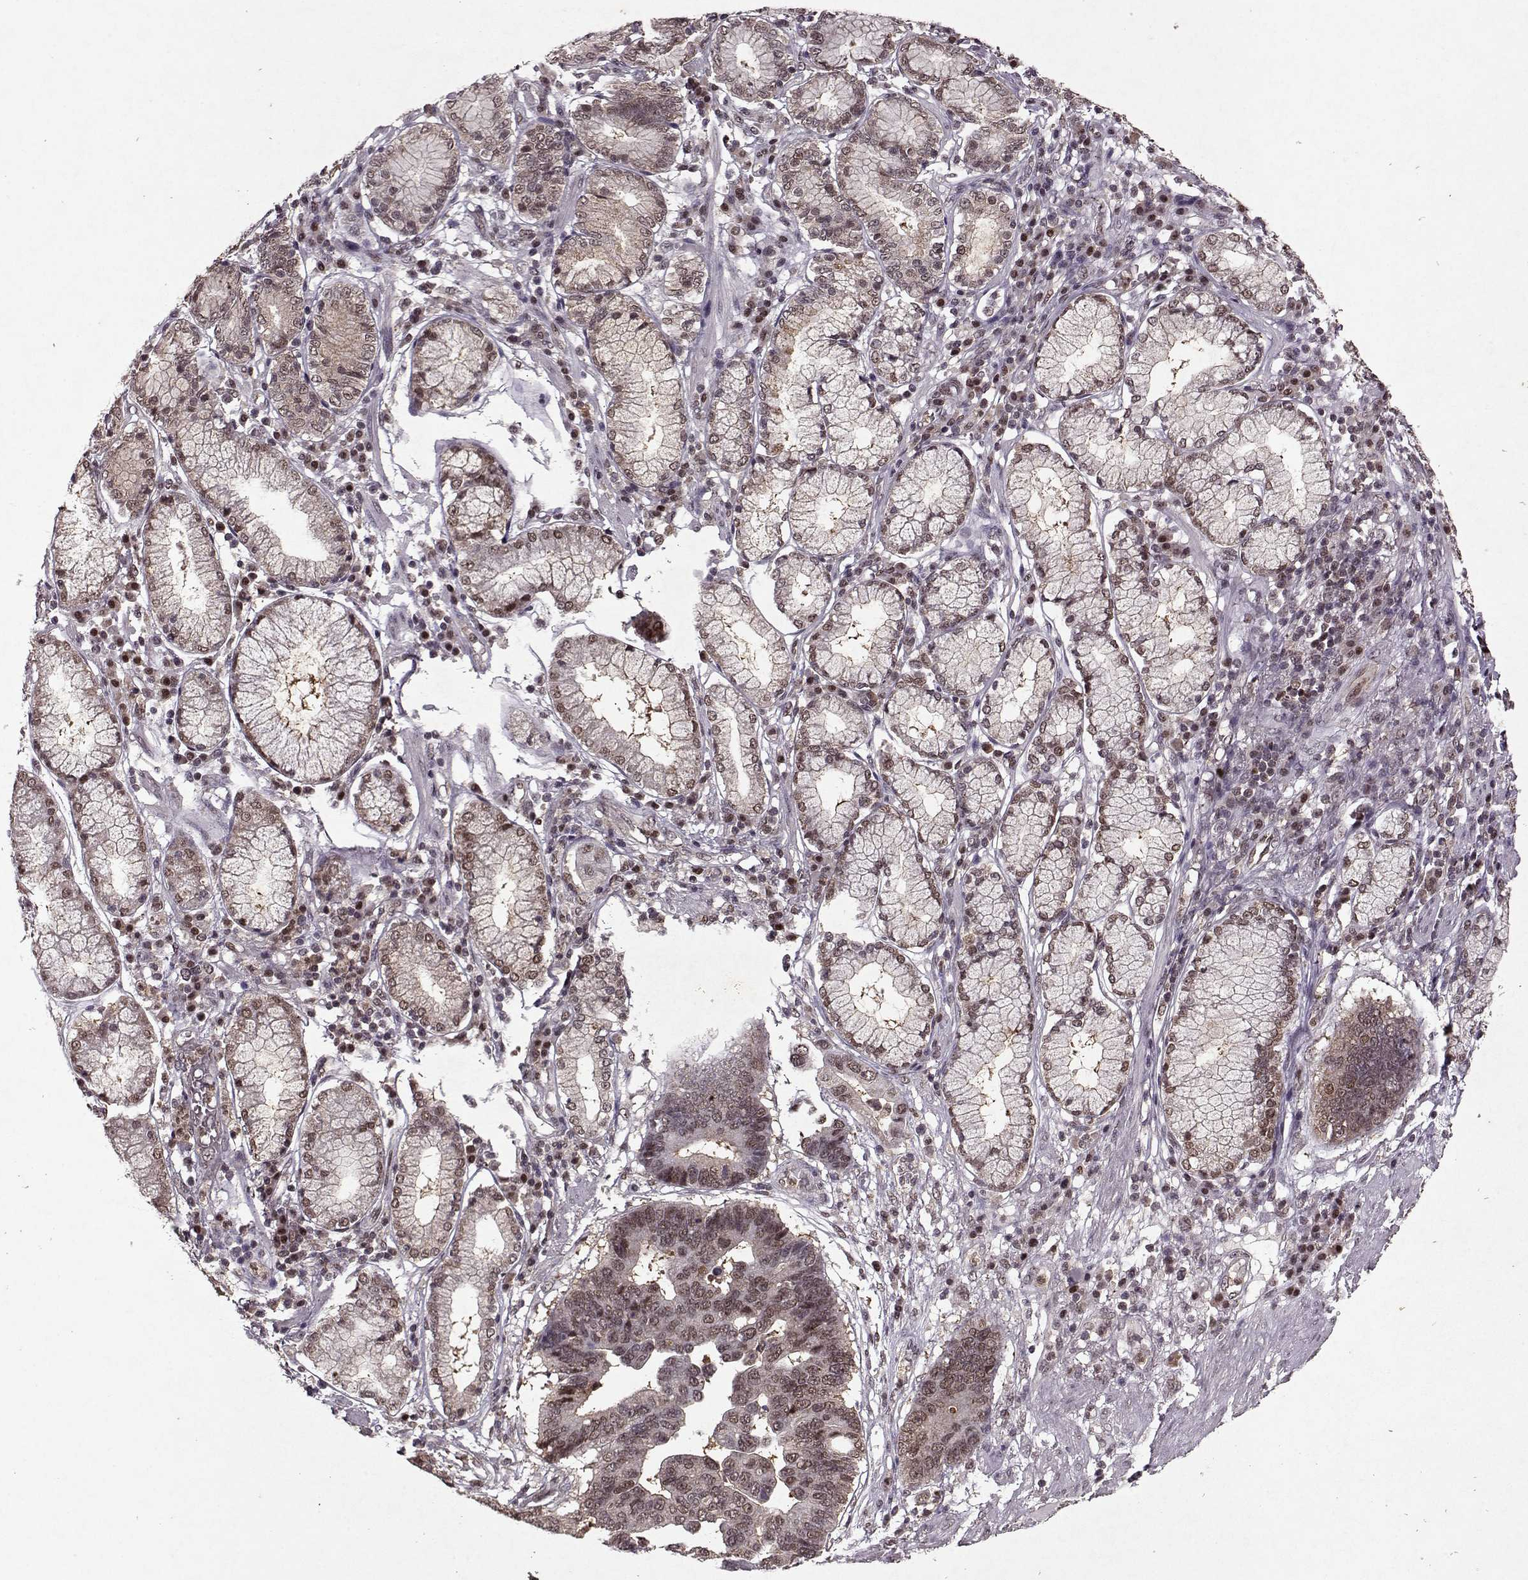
{"staining": {"intensity": "weak", "quantity": ">75%", "location": "cytoplasmic/membranous,nuclear"}, "tissue": "stomach cancer", "cell_type": "Tumor cells", "image_type": "cancer", "snomed": [{"axis": "morphology", "description": "Adenocarcinoma, NOS"}, {"axis": "topography", "description": "Stomach"}], "caption": "Brown immunohistochemical staining in stomach cancer shows weak cytoplasmic/membranous and nuclear staining in about >75% of tumor cells. (DAB IHC with brightfield microscopy, high magnification).", "gene": "PSMA7", "patient": {"sex": "male", "age": 84}}